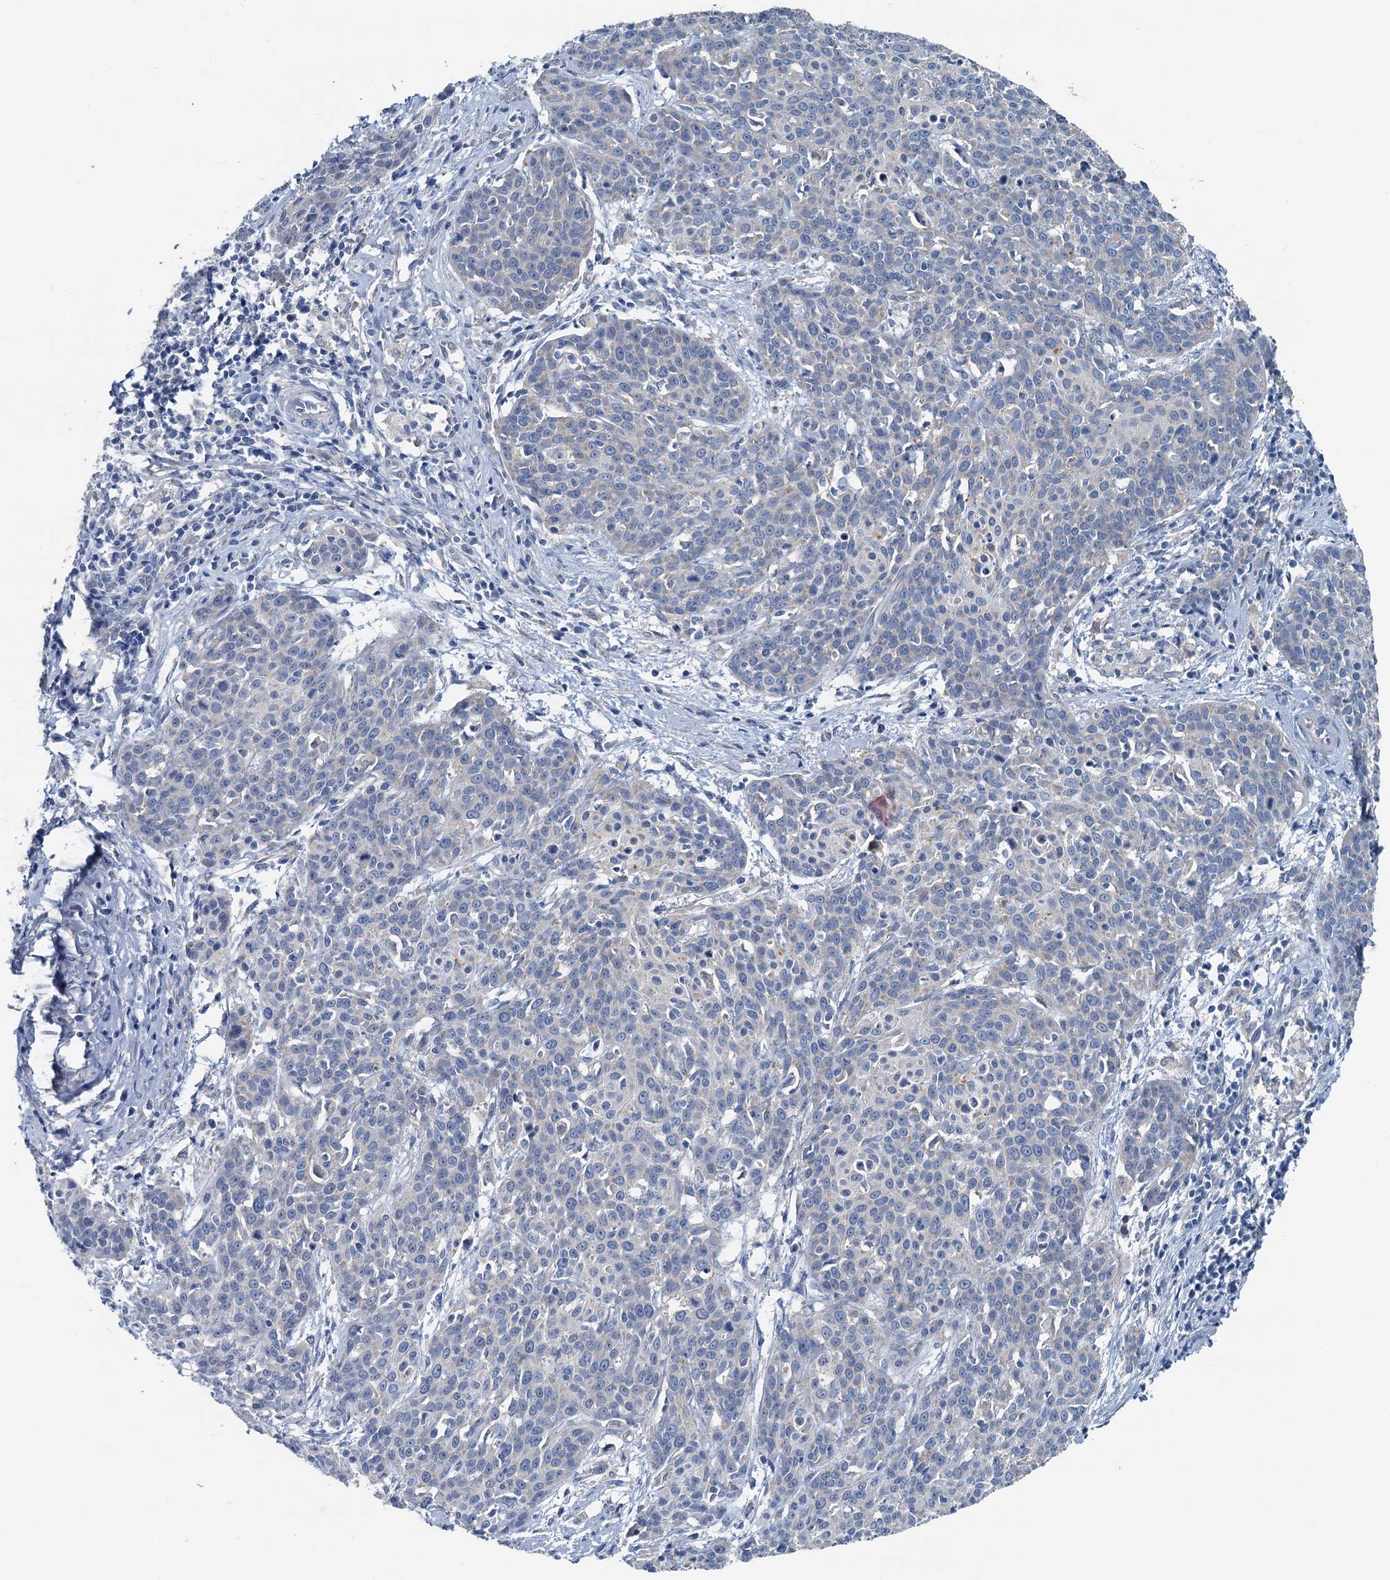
{"staining": {"intensity": "negative", "quantity": "none", "location": "none"}, "tissue": "cervical cancer", "cell_type": "Tumor cells", "image_type": "cancer", "snomed": [{"axis": "morphology", "description": "Squamous cell carcinoma, NOS"}, {"axis": "topography", "description": "Cervix"}], "caption": "An image of cervical squamous cell carcinoma stained for a protein demonstrates no brown staining in tumor cells. (DAB (3,3'-diaminobenzidine) immunohistochemistry (IHC) visualized using brightfield microscopy, high magnification).", "gene": "C6orf120", "patient": {"sex": "female", "age": 38}}